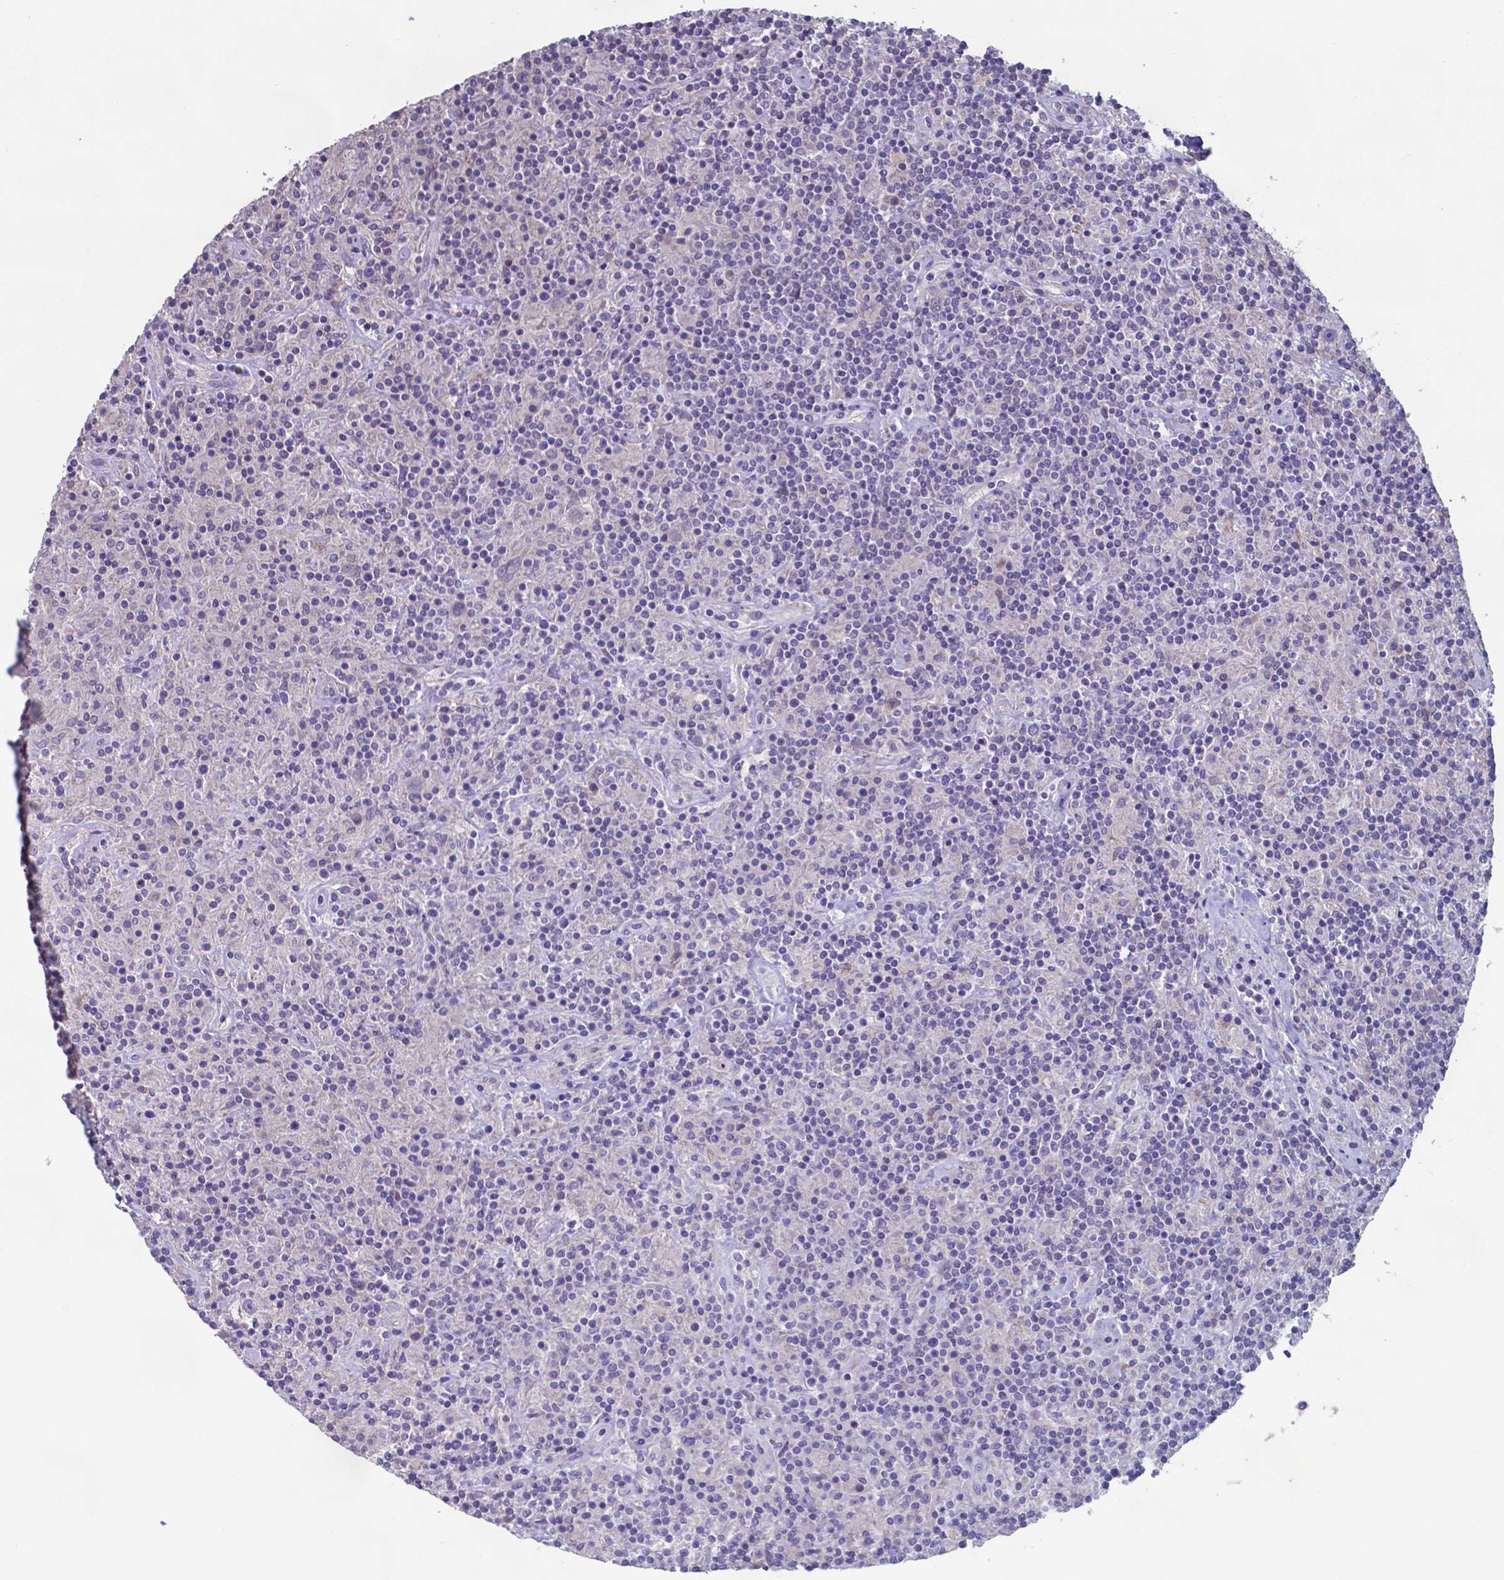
{"staining": {"intensity": "negative", "quantity": "none", "location": "none"}, "tissue": "lymphoma", "cell_type": "Tumor cells", "image_type": "cancer", "snomed": [{"axis": "morphology", "description": "Hodgkin's disease, NOS"}, {"axis": "topography", "description": "Lymph node"}], "caption": "DAB immunohistochemical staining of lymphoma displays no significant expression in tumor cells. The staining is performed using DAB brown chromogen with nuclei counter-stained in using hematoxylin.", "gene": "TYRO3", "patient": {"sex": "male", "age": 70}}